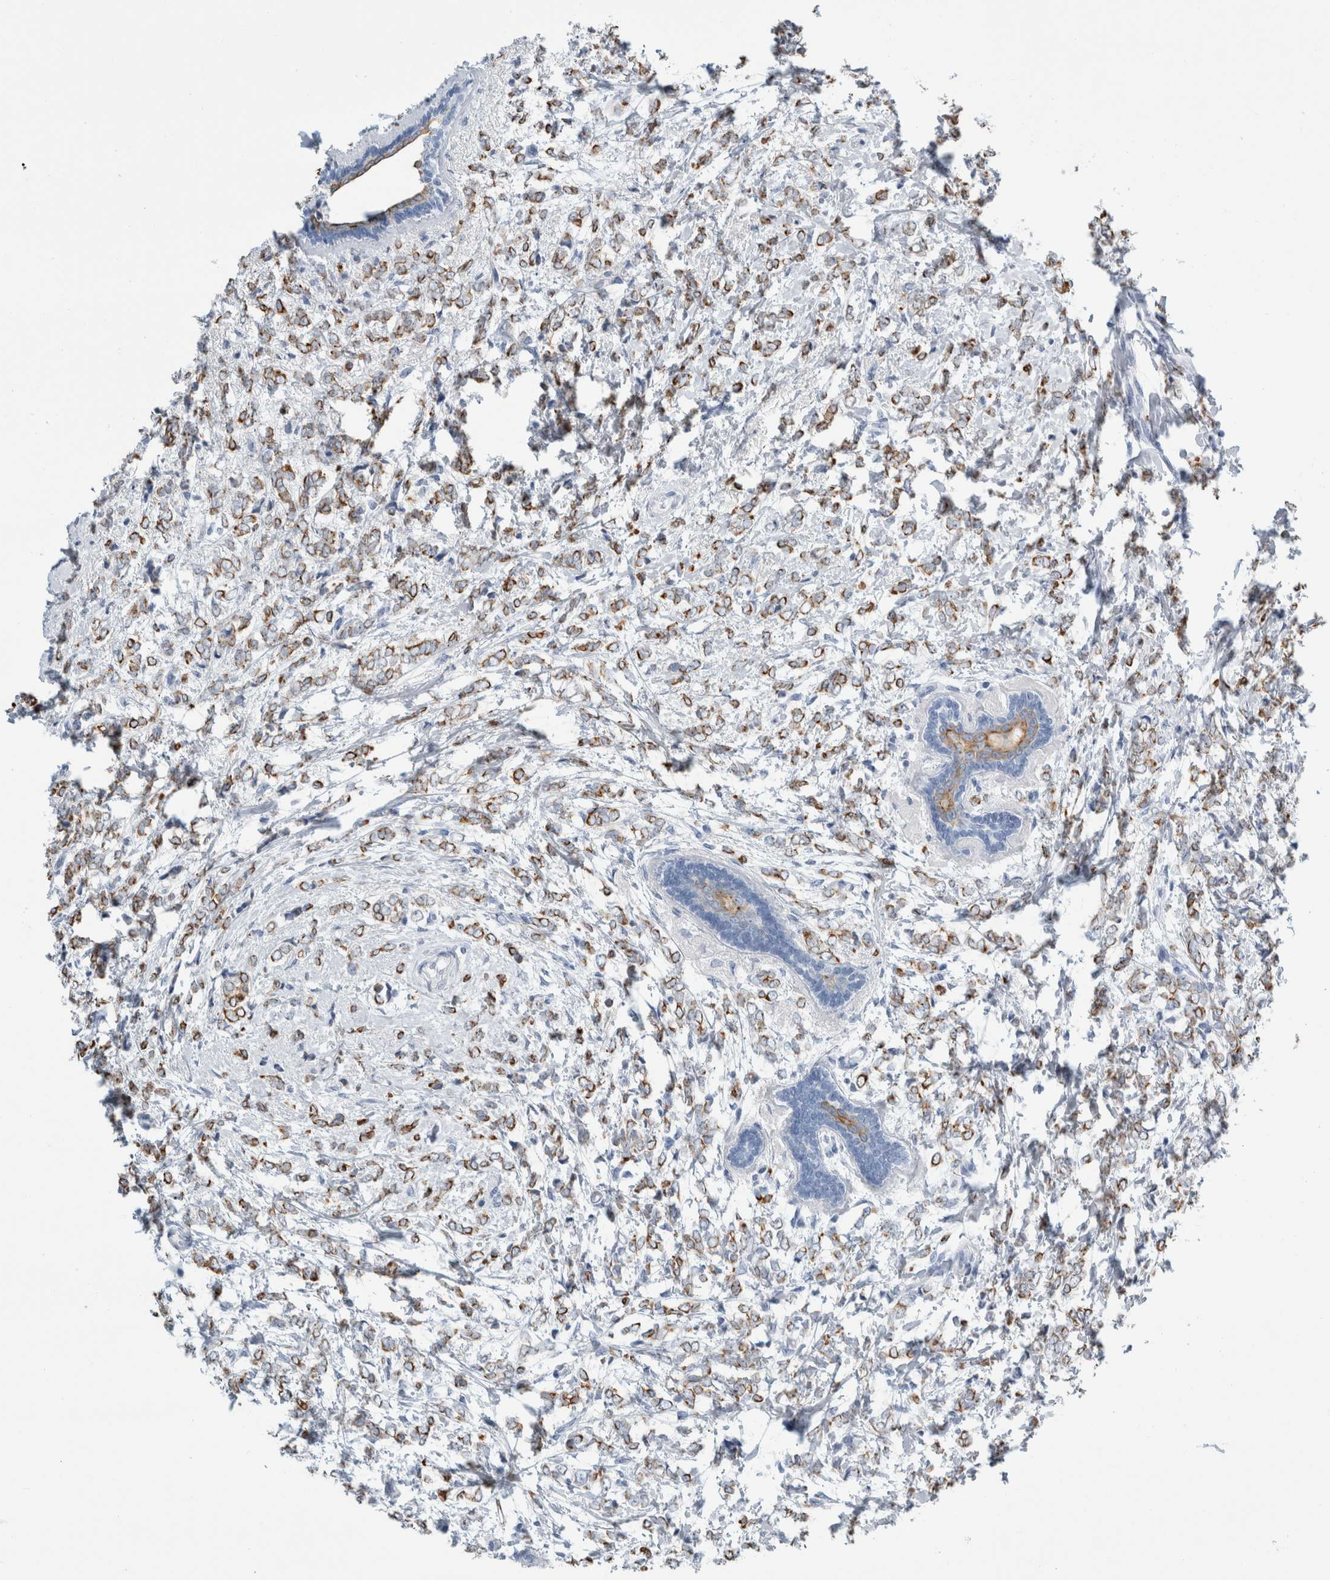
{"staining": {"intensity": "strong", "quantity": ">75%", "location": "cytoplasmic/membranous"}, "tissue": "breast cancer", "cell_type": "Tumor cells", "image_type": "cancer", "snomed": [{"axis": "morphology", "description": "Normal tissue, NOS"}, {"axis": "morphology", "description": "Lobular carcinoma"}, {"axis": "topography", "description": "Breast"}], "caption": "The image displays staining of breast cancer (lobular carcinoma), revealing strong cytoplasmic/membranous protein positivity (brown color) within tumor cells.", "gene": "RPH3AL", "patient": {"sex": "female", "age": 47}}